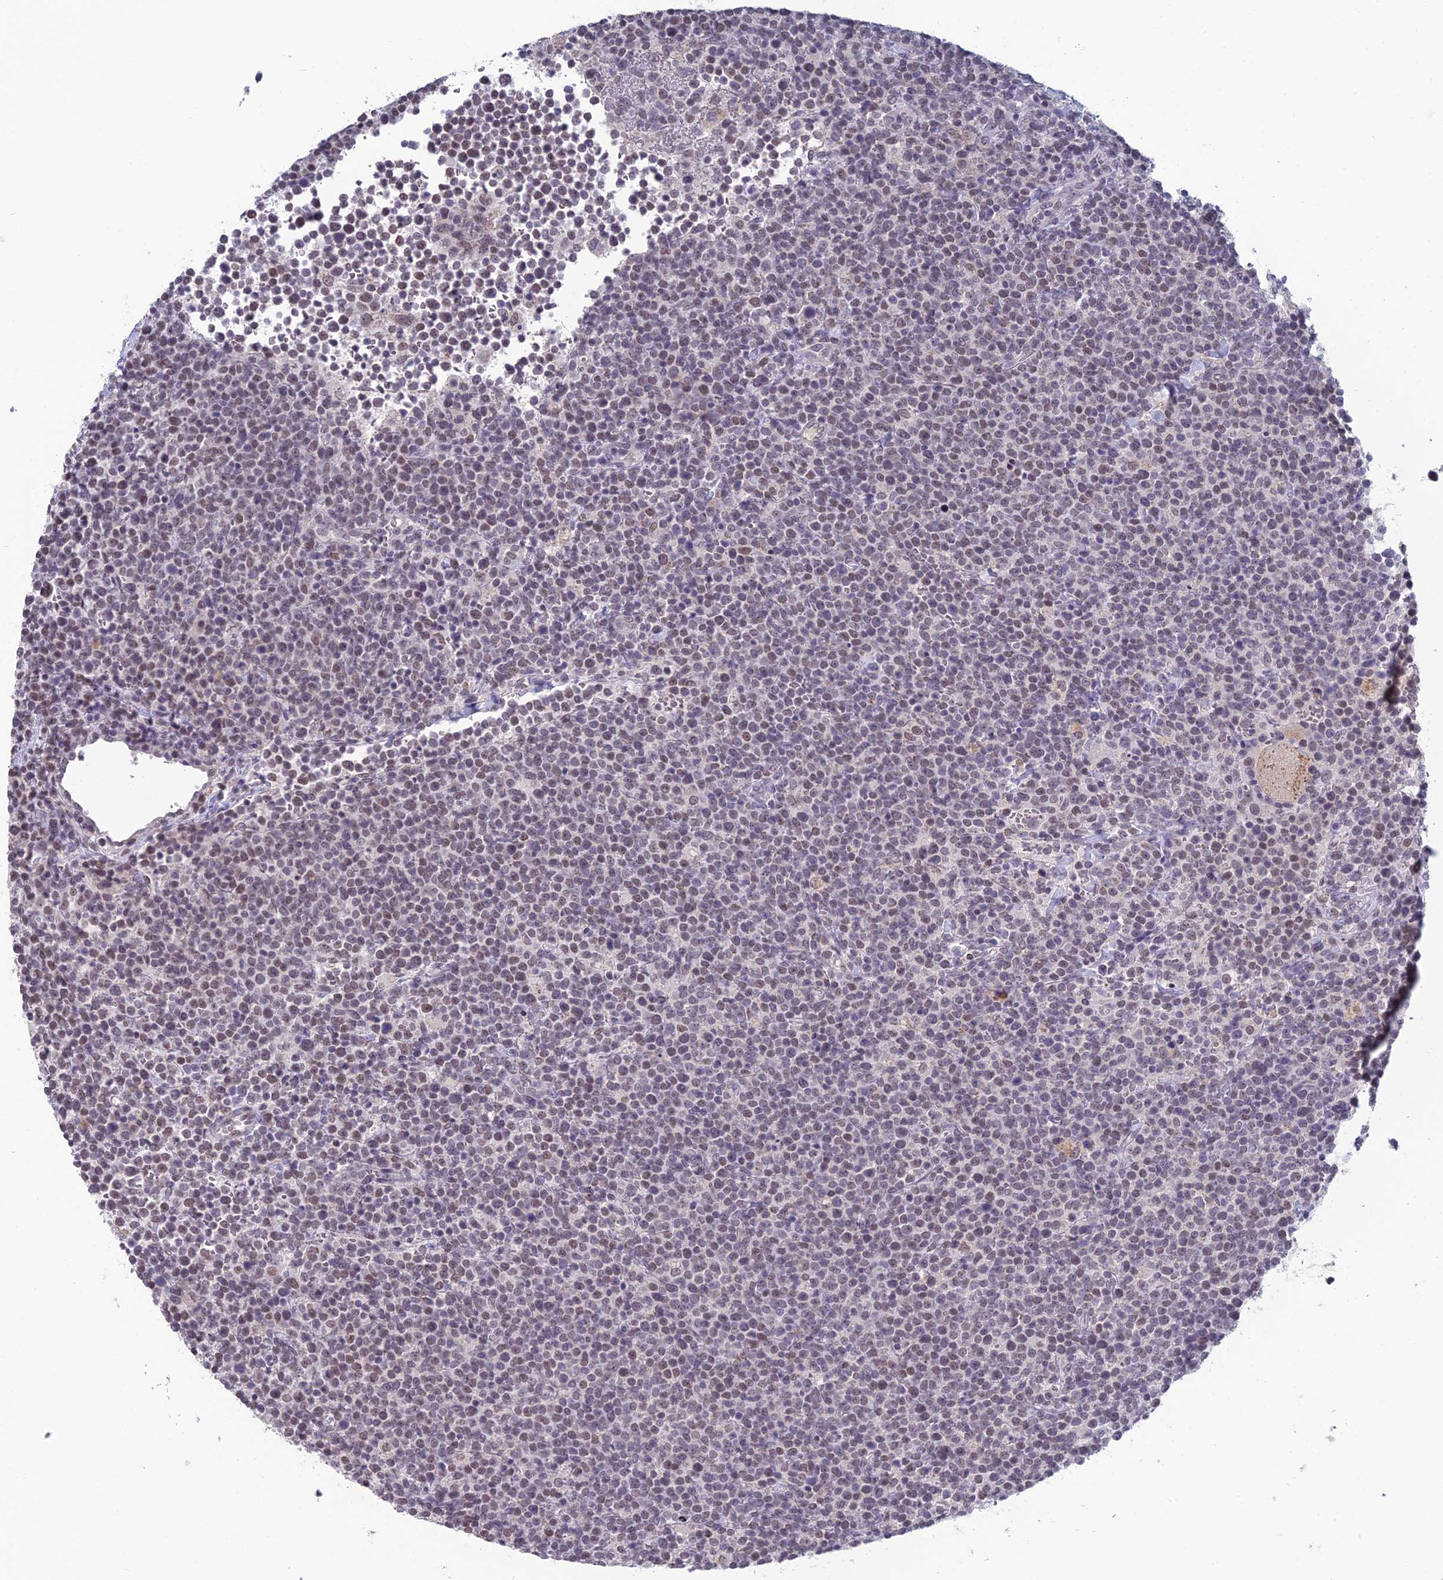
{"staining": {"intensity": "weak", "quantity": ">75%", "location": "nuclear"}, "tissue": "lymphoma", "cell_type": "Tumor cells", "image_type": "cancer", "snomed": [{"axis": "morphology", "description": "Malignant lymphoma, non-Hodgkin's type, High grade"}, {"axis": "topography", "description": "Lymph node"}], "caption": "Human lymphoma stained for a protein (brown) displays weak nuclear positive staining in about >75% of tumor cells.", "gene": "MT-CO3", "patient": {"sex": "male", "age": 61}}